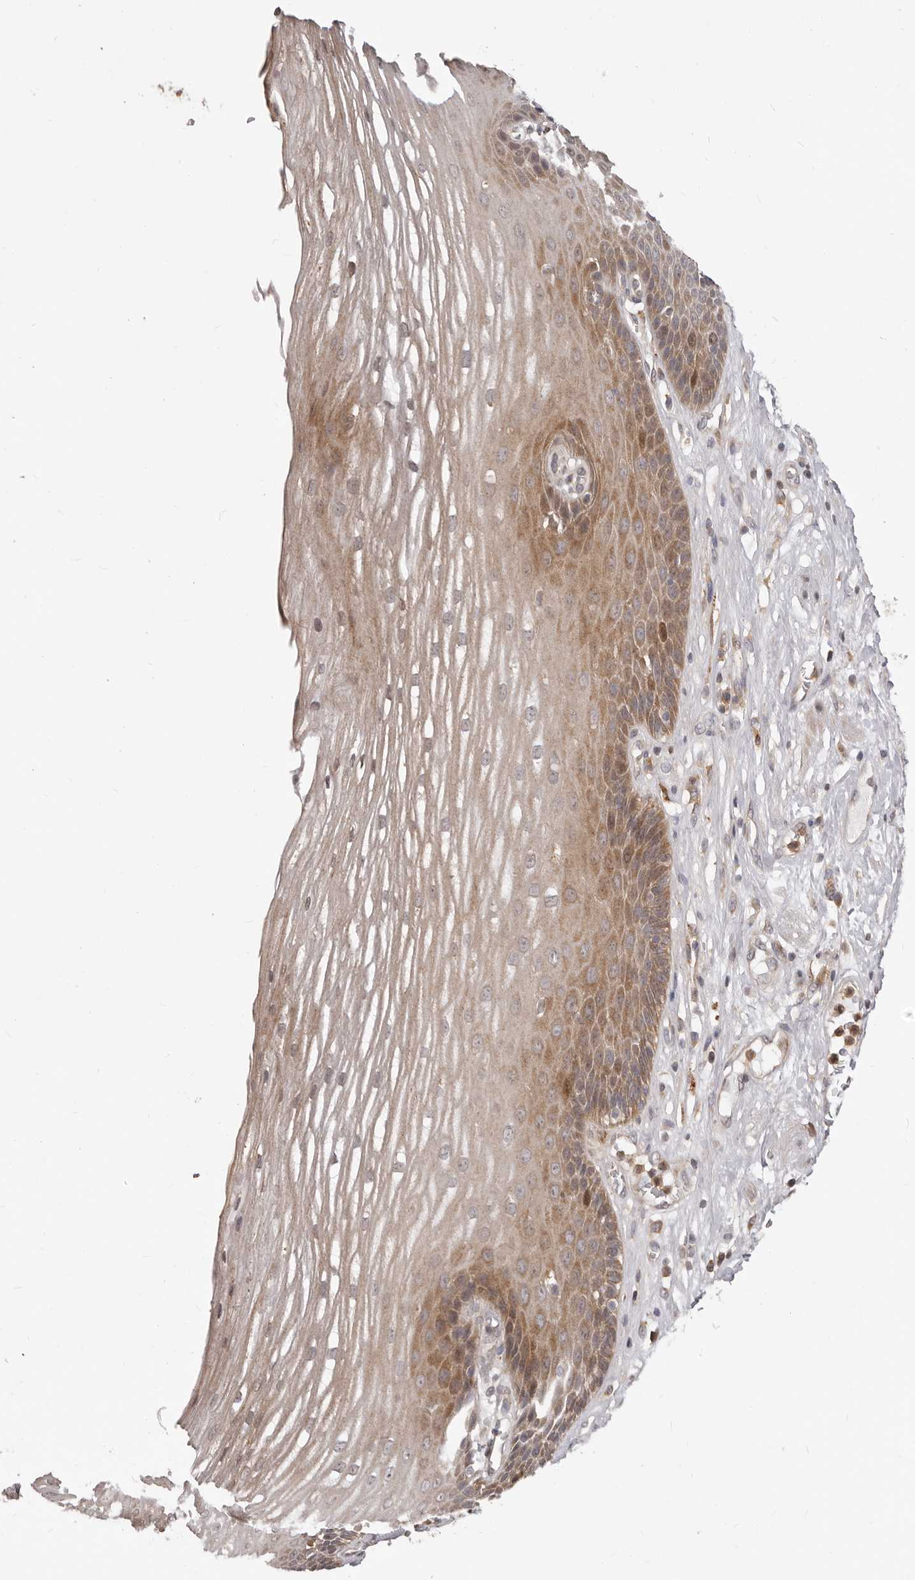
{"staining": {"intensity": "moderate", "quantity": "25%-75%", "location": "cytoplasmic/membranous,nuclear"}, "tissue": "esophagus", "cell_type": "Squamous epithelial cells", "image_type": "normal", "snomed": [{"axis": "morphology", "description": "Normal tissue, NOS"}, {"axis": "topography", "description": "Esophagus"}], "caption": "This is a micrograph of immunohistochemistry (IHC) staining of benign esophagus, which shows moderate positivity in the cytoplasmic/membranous,nuclear of squamous epithelial cells.", "gene": "RNF187", "patient": {"sex": "male", "age": 62}}